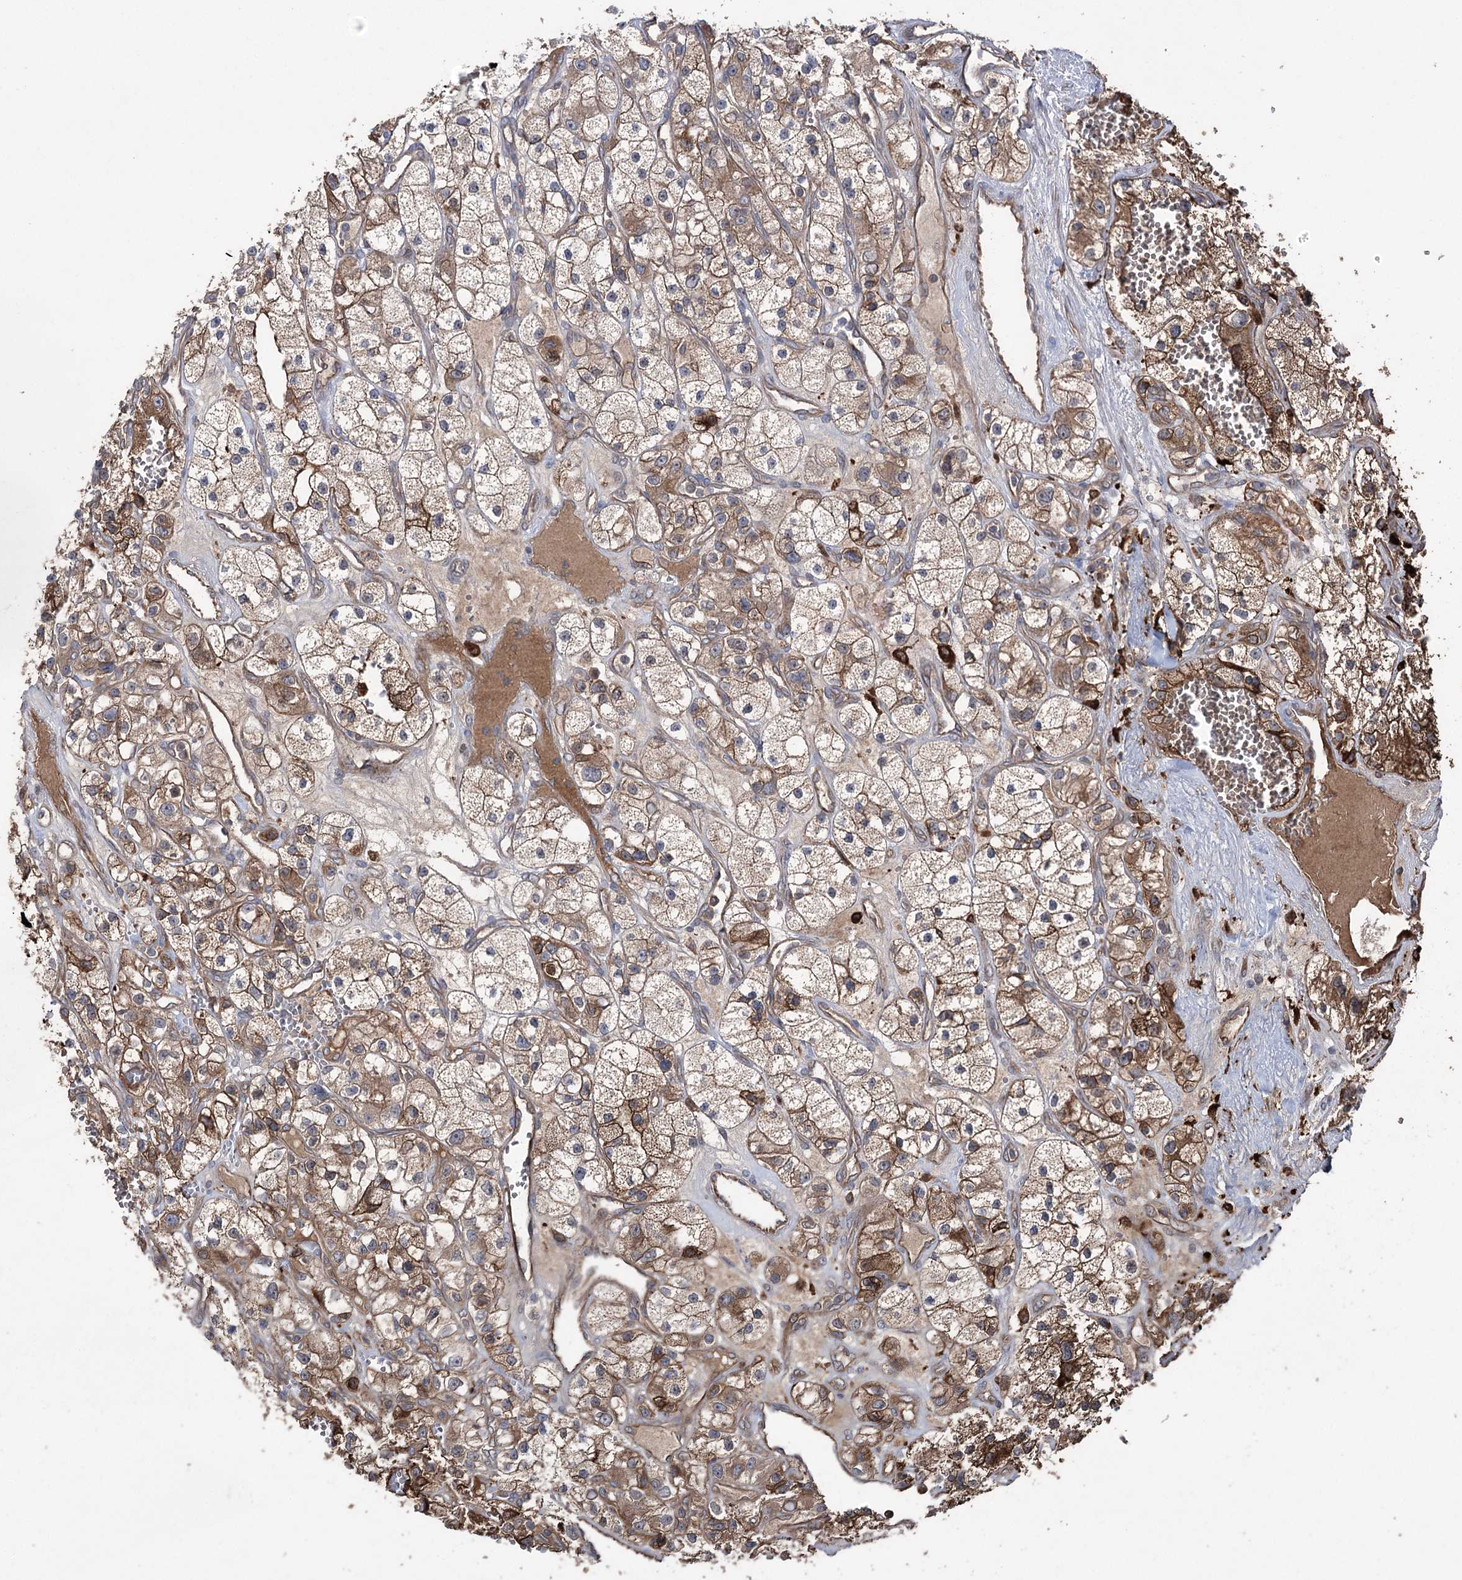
{"staining": {"intensity": "moderate", "quantity": ">75%", "location": "cytoplasmic/membranous"}, "tissue": "renal cancer", "cell_type": "Tumor cells", "image_type": "cancer", "snomed": [{"axis": "morphology", "description": "Adenocarcinoma, NOS"}, {"axis": "topography", "description": "Kidney"}], "caption": "Renal cancer (adenocarcinoma) stained for a protein shows moderate cytoplasmic/membranous positivity in tumor cells. The protein is stained brown, and the nuclei are stained in blue (DAB IHC with brightfield microscopy, high magnification).", "gene": "OTUD1", "patient": {"sex": "female", "age": 57}}